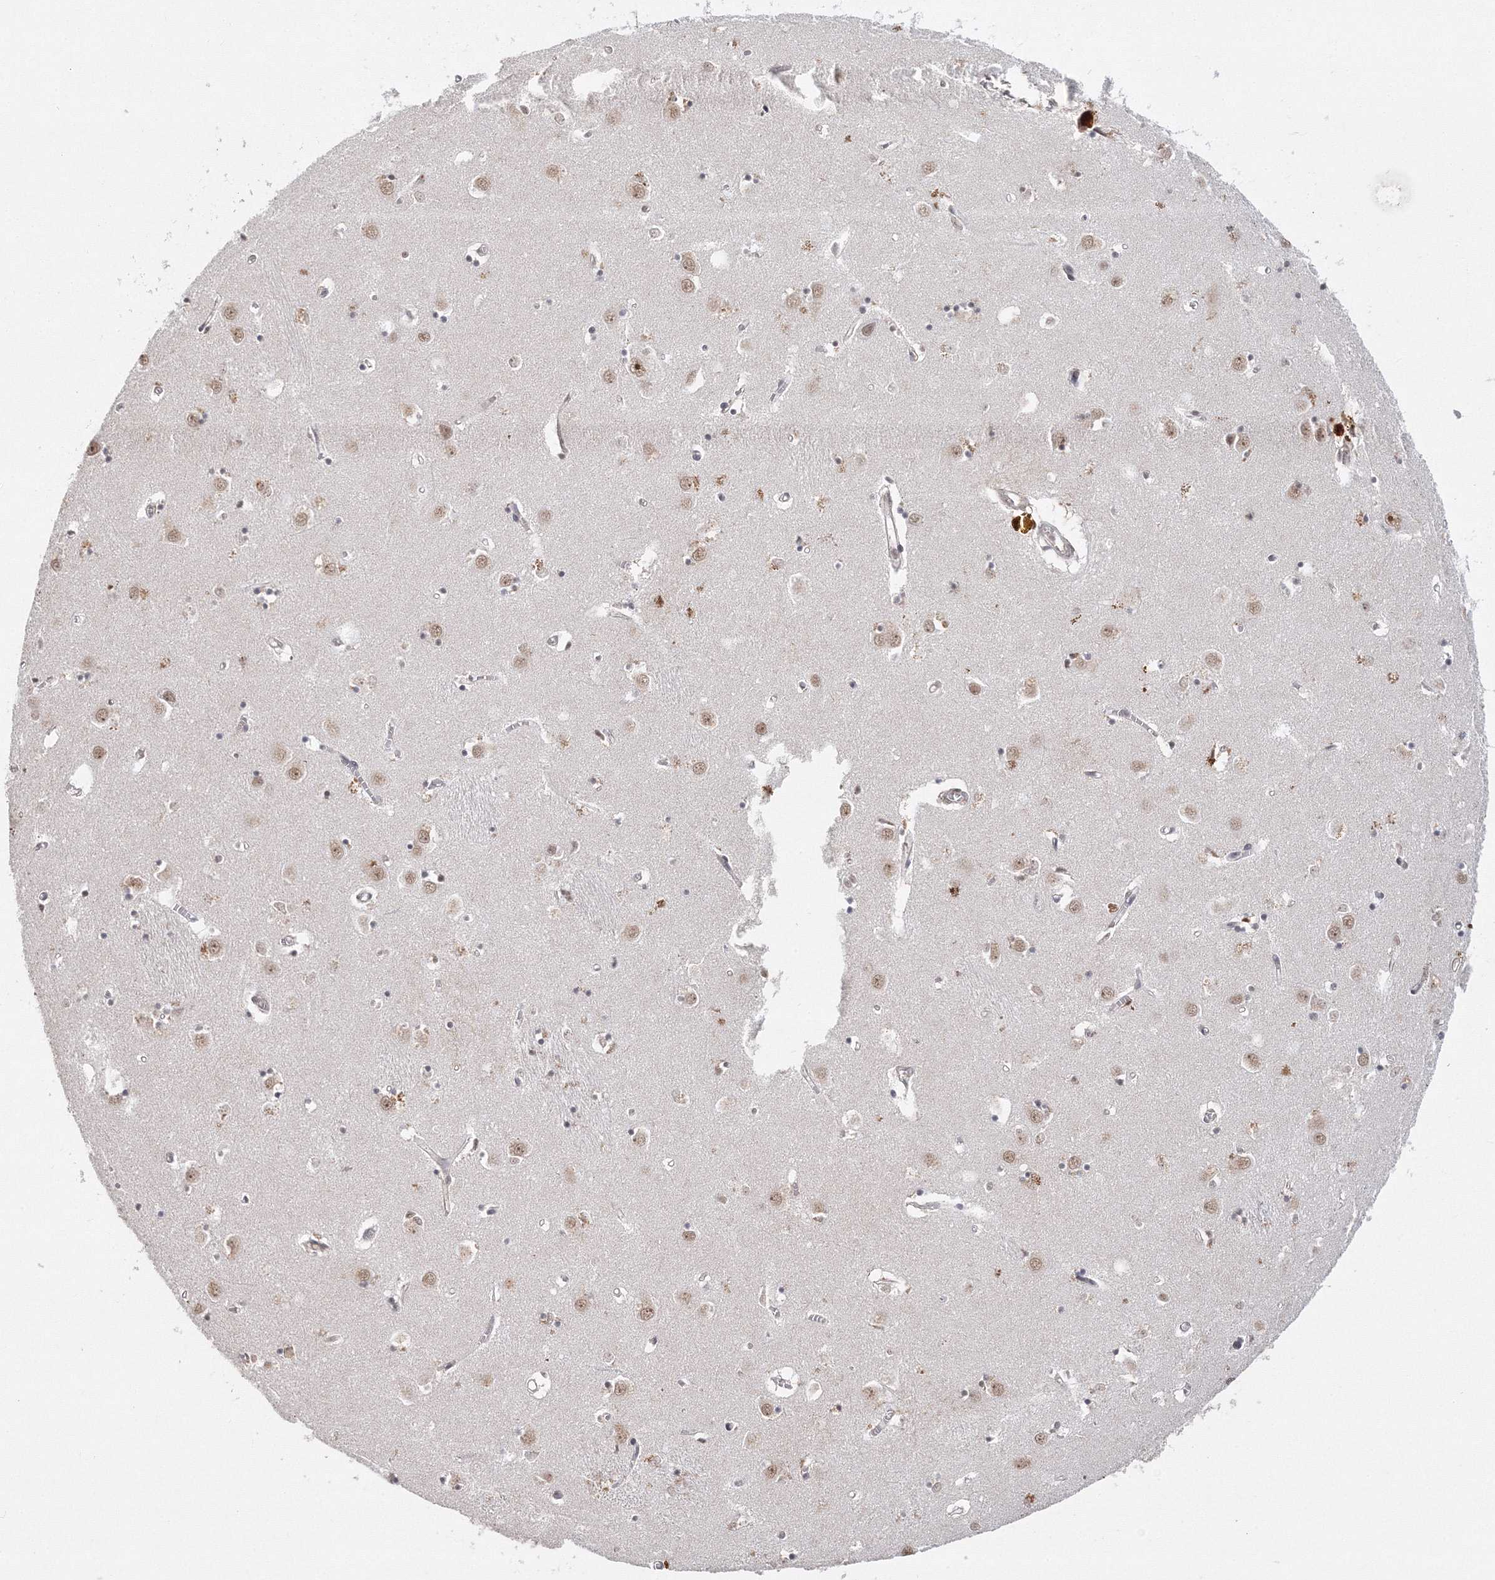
{"staining": {"intensity": "weak", "quantity": "25%-75%", "location": "nuclear"}, "tissue": "caudate", "cell_type": "Glial cells", "image_type": "normal", "snomed": [{"axis": "morphology", "description": "Normal tissue, NOS"}, {"axis": "topography", "description": "Lateral ventricle wall"}], "caption": "Protein staining by immunohistochemistry reveals weak nuclear positivity in about 25%-75% of glial cells in normal caudate.", "gene": "IWS1", "patient": {"sex": "male", "age": 70}}